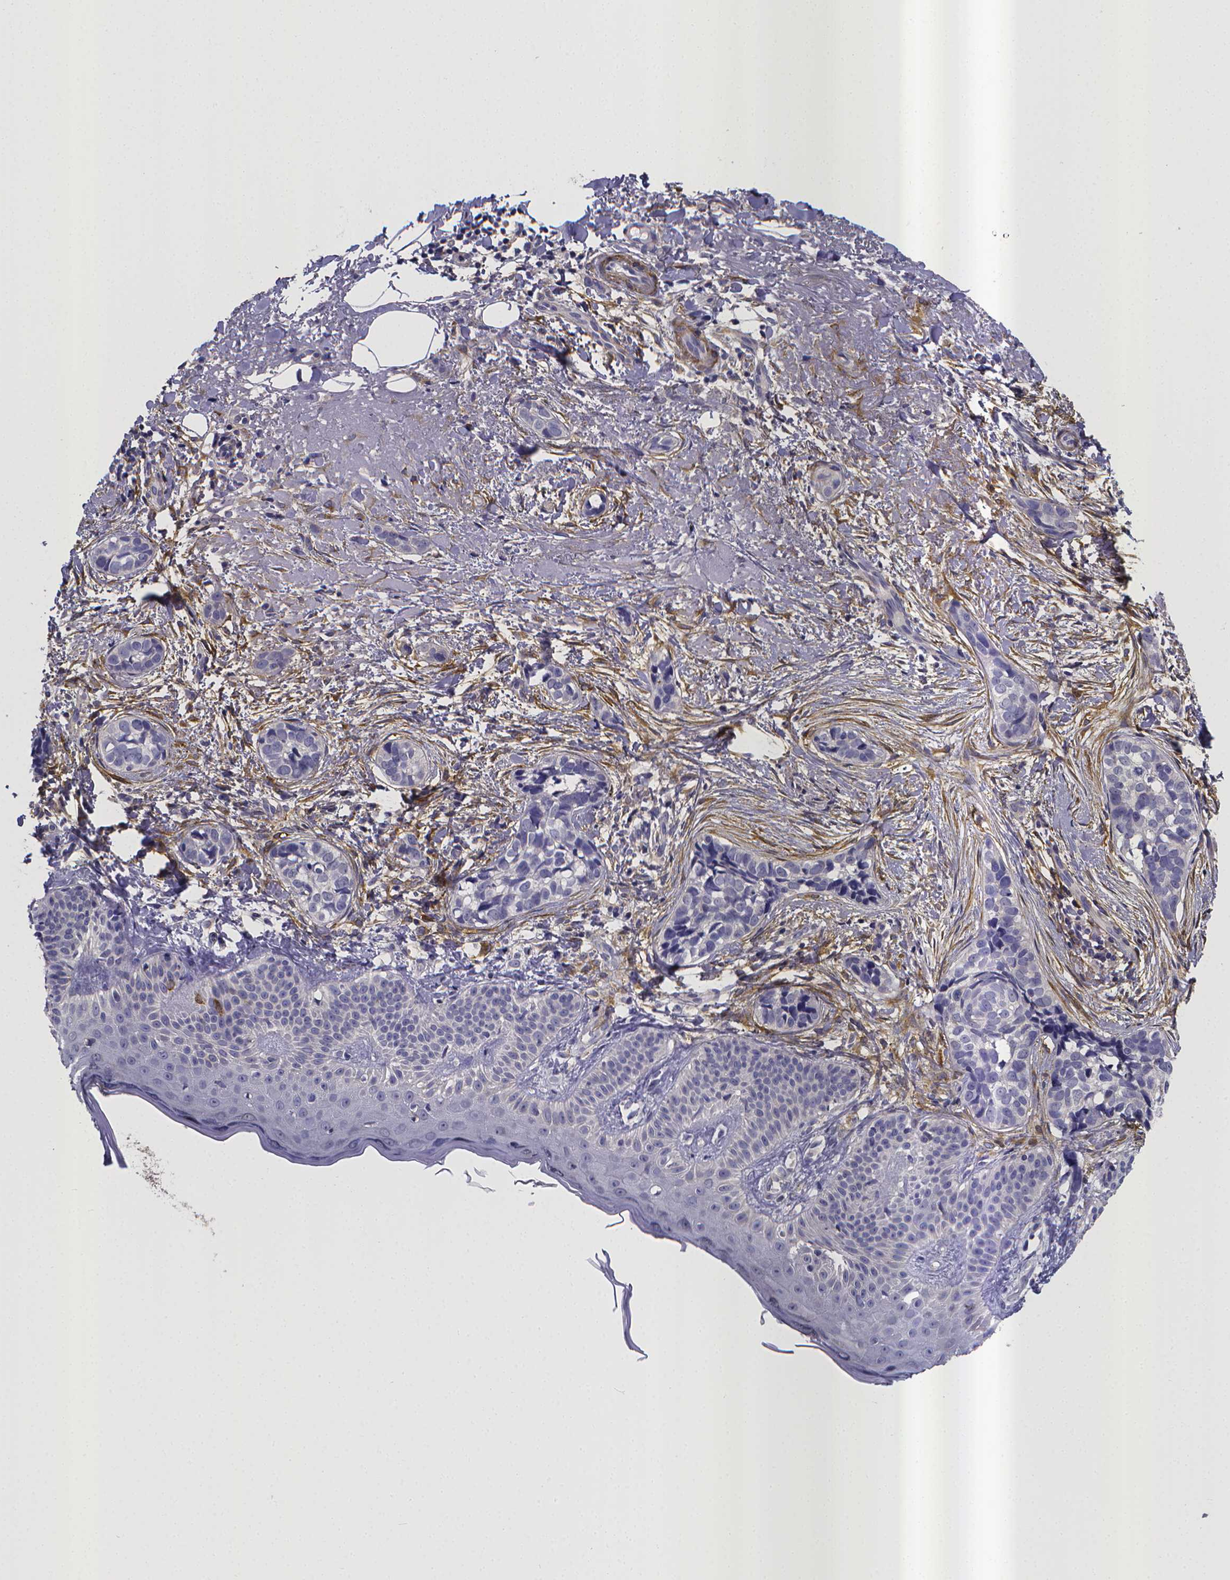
{"staining": {"intensity": "negative", "quantity": "none", "location": "none"}, "tissue": "skin cancer", "cell_type": "Tumor cells", "image_type": "cancer", "snomed": [{"axis": "morphology", "description": "Basal cell carcinoma"}, {"axis": "topography", "description": "Skin"}], "caption": "An immunohistochemistry (IHC) image of skin cancer (basal cell carcinoma) is shown. There is no staining in tumor cells of skin cancer (basal cell carcinoma).", "gene": "RERG", "patient": {"sex": "male", "age": 87}}